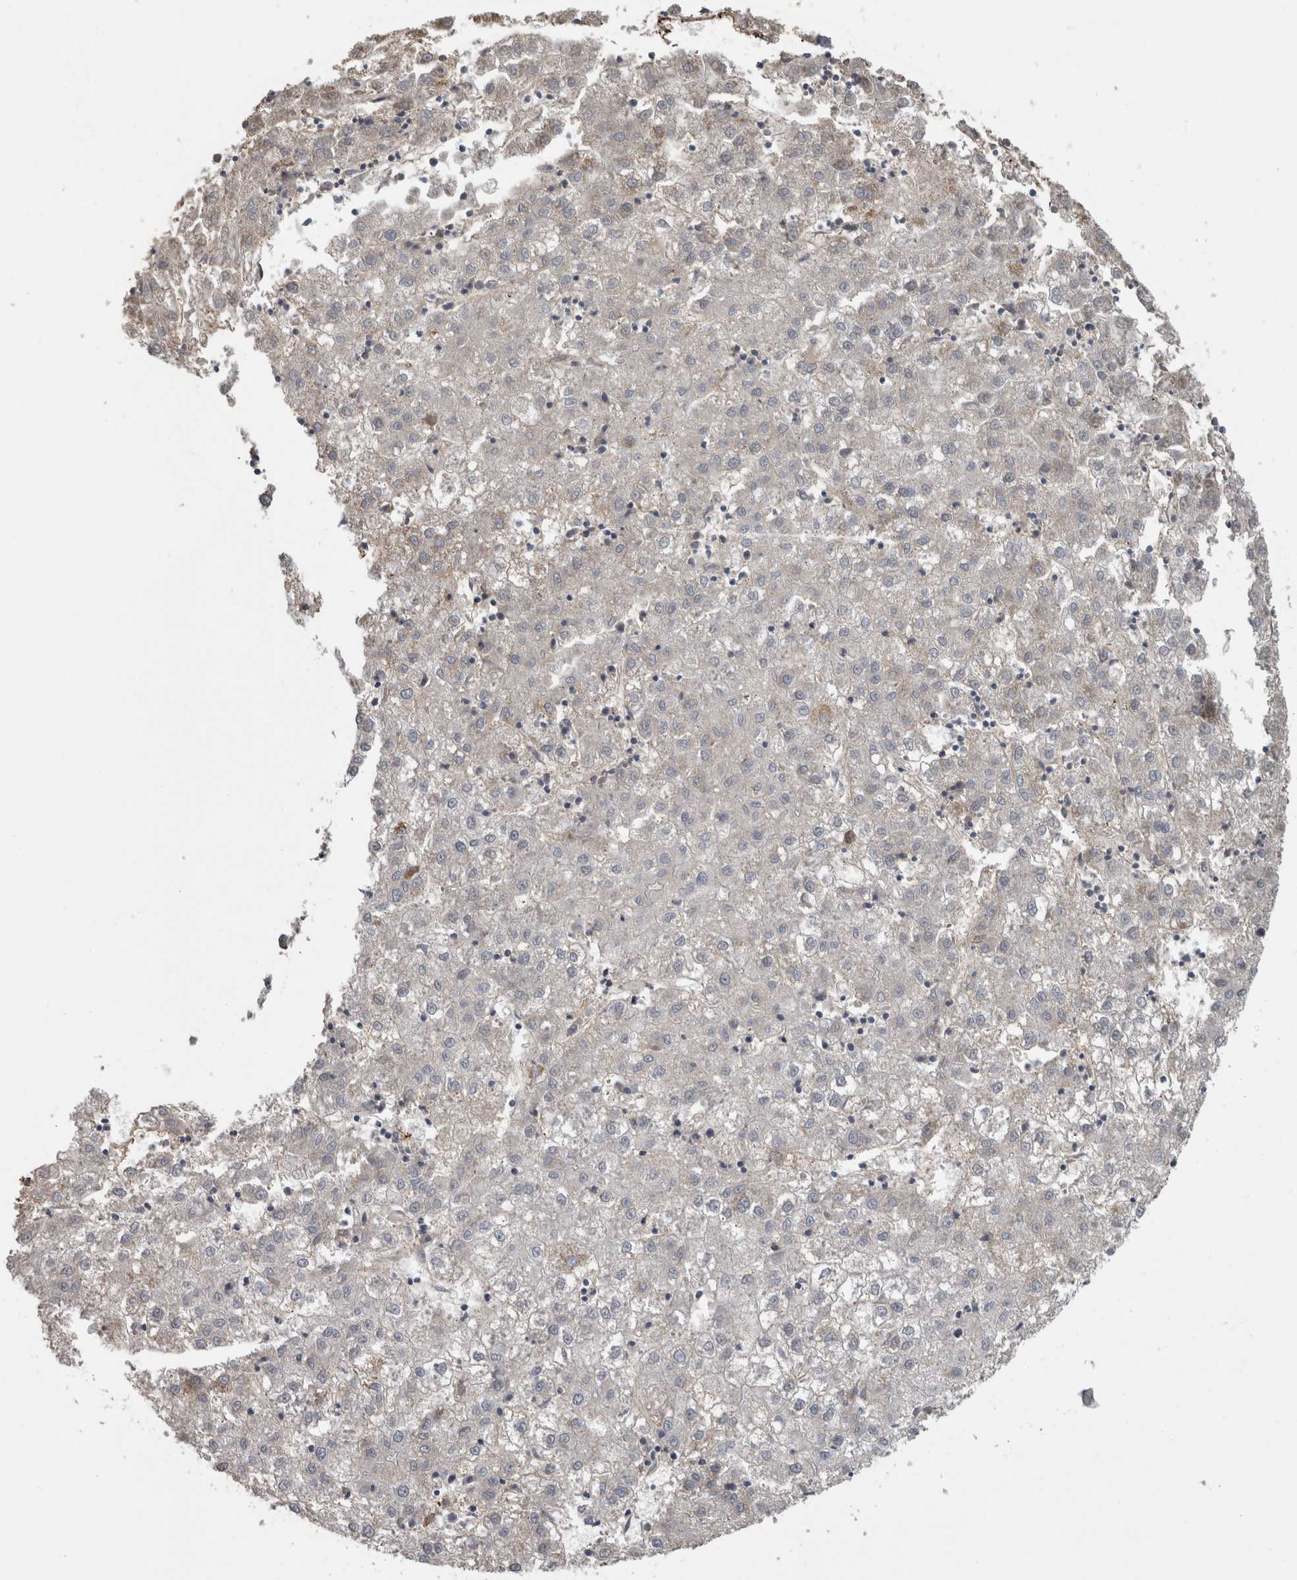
{"staining": {"intensity": "negative", "quantity": "none", "location": "none"}, "tissue": "liver cancer", "cell_type": "Tumor cells", "image_type": "cancer", "snomed": [{"axis": "morphology", "description": "Carcinoma, Hepatocellular, NOS"}, {"axis": "topography", "description": "Liver"}], "caption": "This is a micrograph of immunohistochemistry (IHC) staining of hepatocellular carcinoma (liver), which shows no expression in tumor cells. The staining is performed using DAB (3,3'-diaminobenzidine) brown chromogen with nuclei counter-stained in using hematoxylin.", "gene": "OR2K2", "patient": {"sex": "male", "age": 72}}